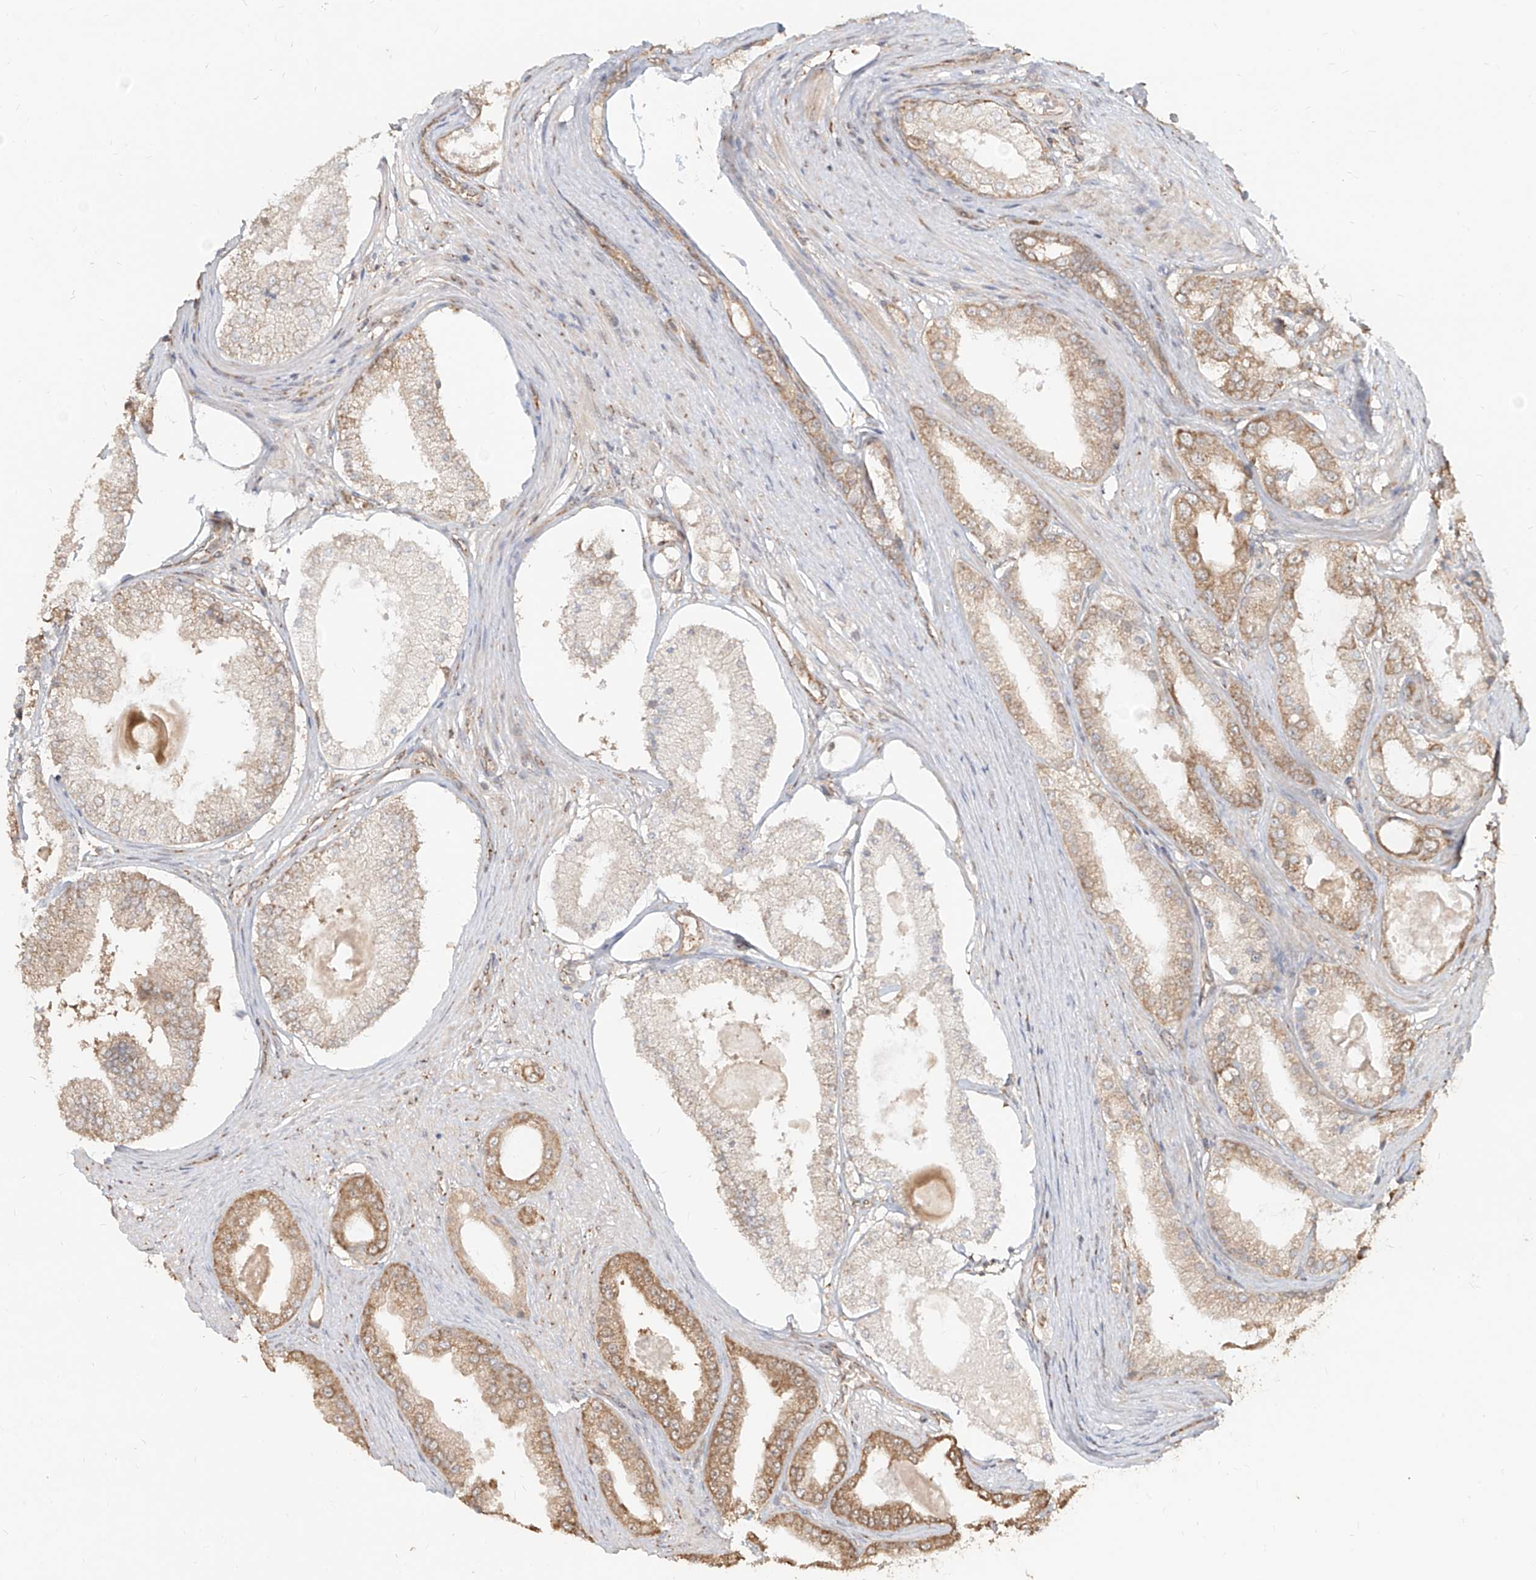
{"staining": {"intensity": "moderate", "quantity": ">75%", "location": "cytoplasmic/membranous"}, "tissue": "prostate cancer", "cell_type": "Tumor cells", "image_type": "cancer", "snomed": [{"axis": "morphology", "description": "Adenocarcinoma, High grade"}, {"axis": "topography", "description": "Prostate"}], "caption": "A micrograph of prostate cancer stained for a protein demonstrates moderate cytoplasmic/membranous brown staining in tumor cells.", "gene": "UBE2K", "patient": {"sex": "male", "age": 60}}